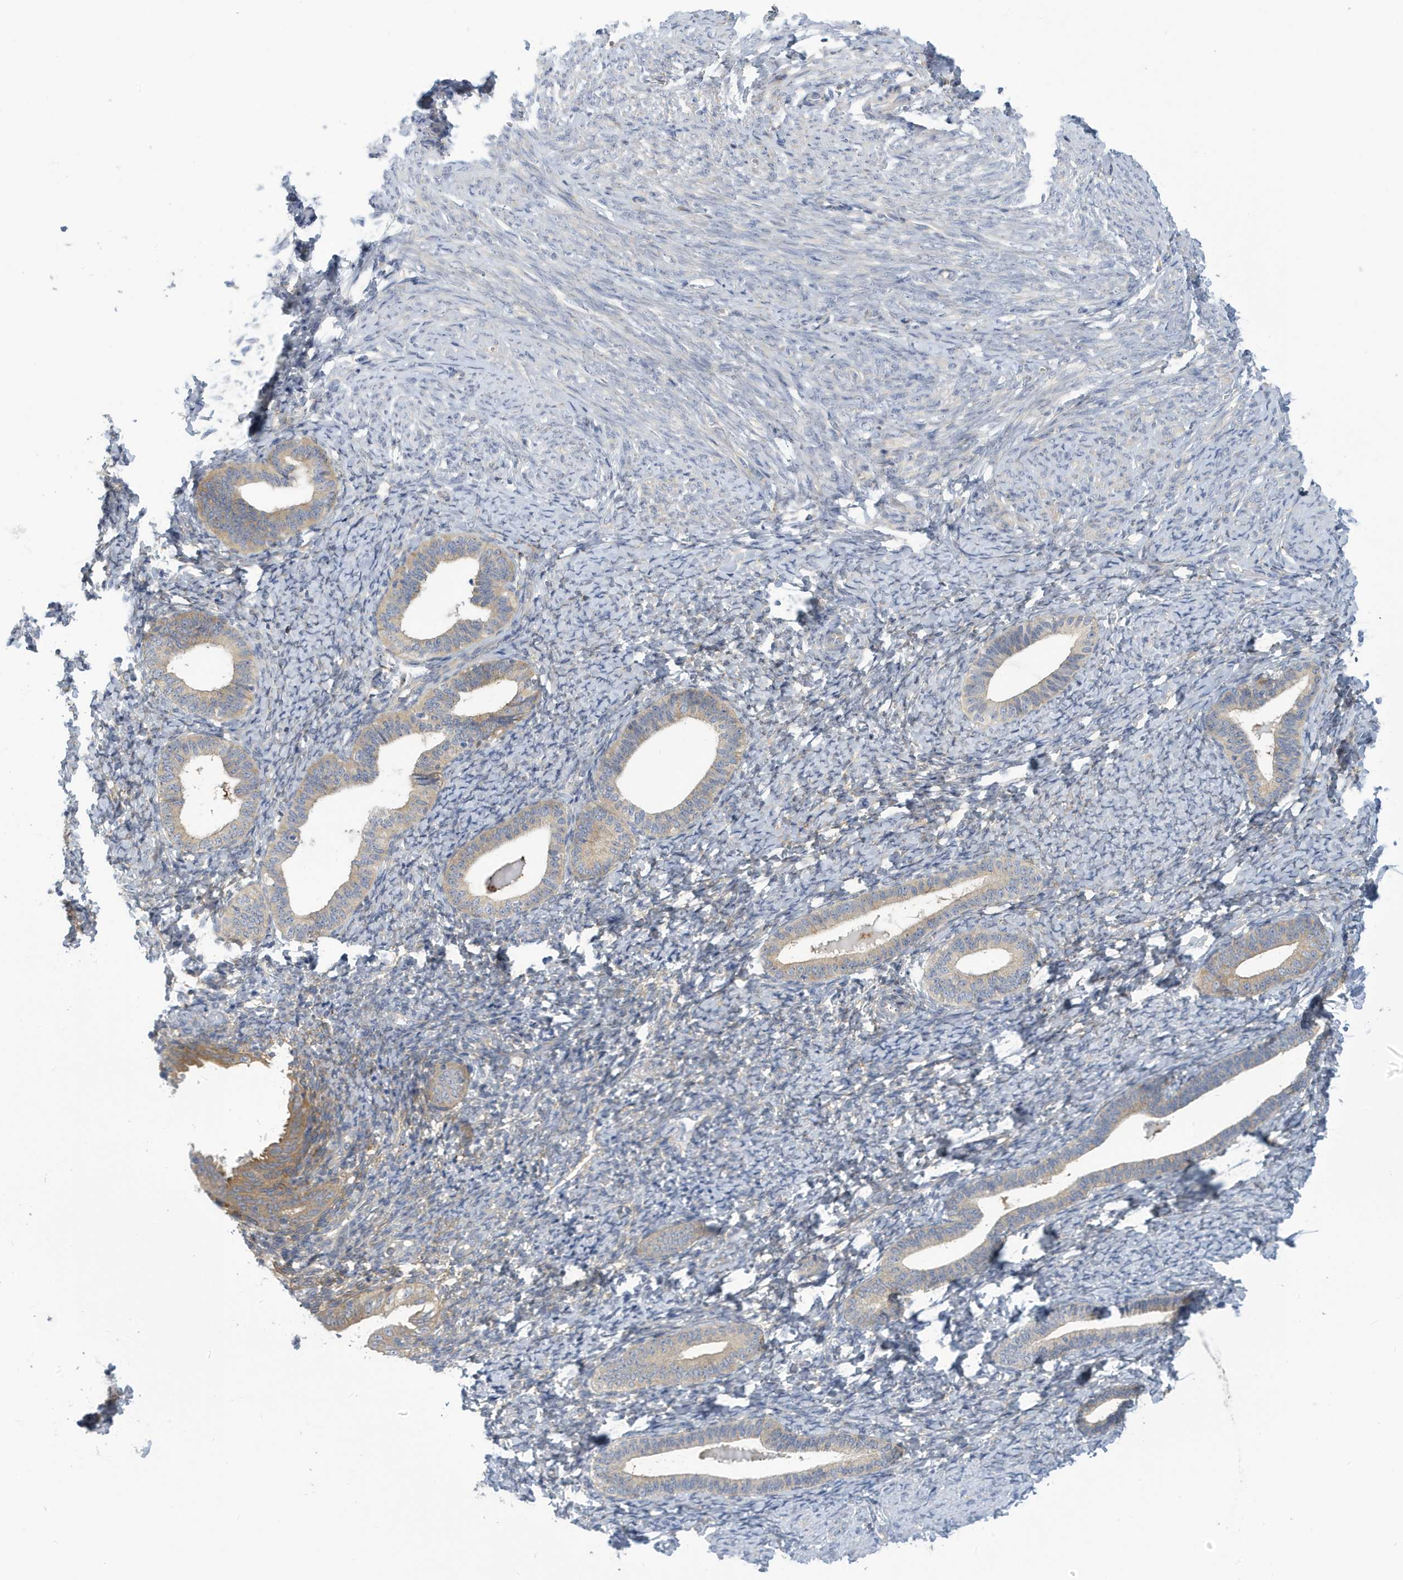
{"staining": {"intensity": "negative", "quantity": "none", "location": "none"}, "tissue": "endometrium", "cell_type": "Cells in endometrial stroma", "image_type": "normal", "snomed": [{"axis": "morphology", "description": "Normal tissue, NOS"}, {"axis": "topography", "description": "Endometrium"}], "caption": "DAB immunohistochemical staining of benign human endometrium demonstrates no significant positivity in cells in endometrial stroma.", "gene": "VTA1", "patient": {"sex": "female", "age": 72}}